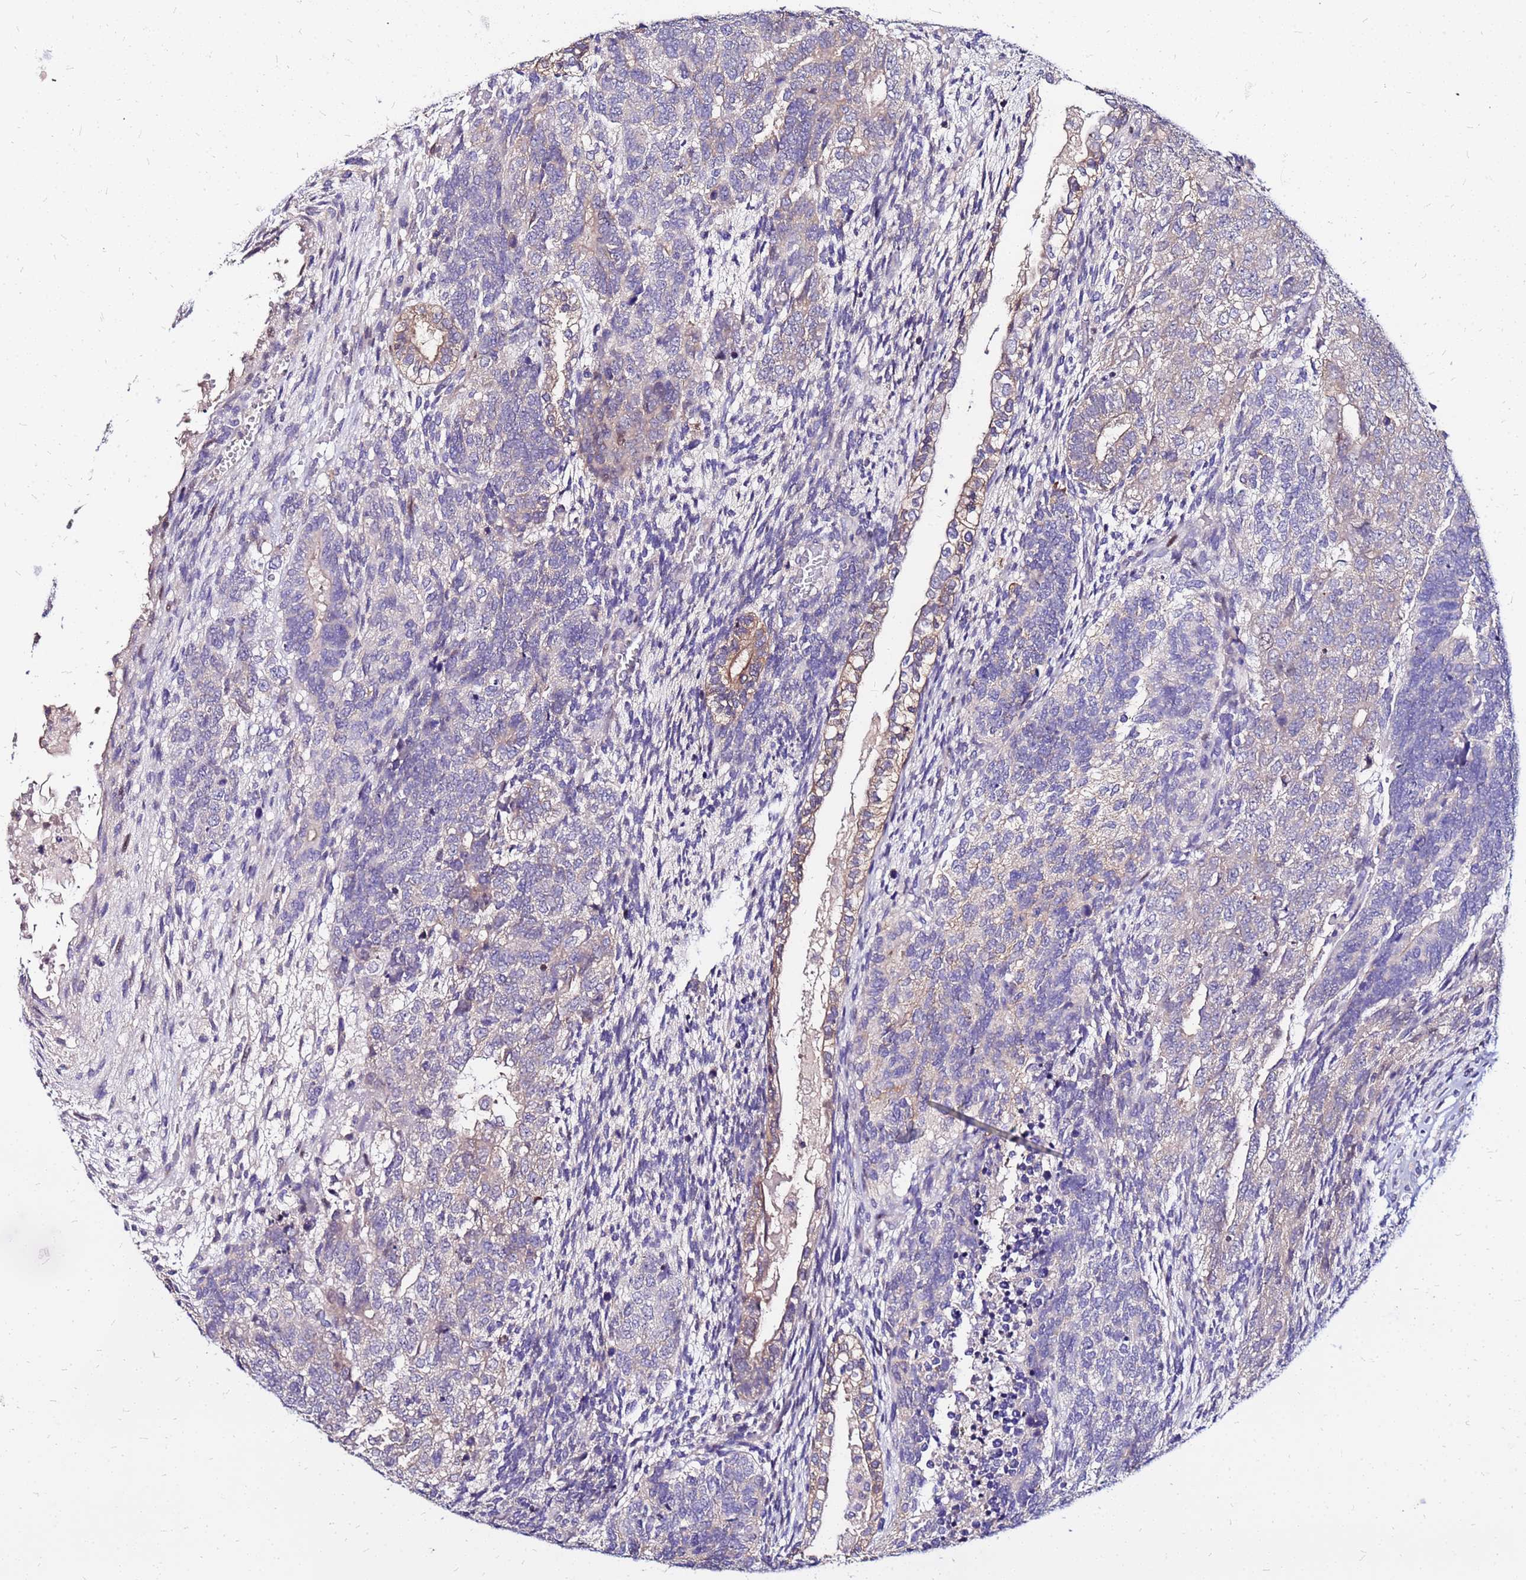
{"staining": {"intensity": "negative", "quantity": "none", "location": "none"}, "tissue": "testis cancer", "cell_type": "Tumor cells", "image_type": "cancer", "snomed": [{"axis": "morphology", "description": "Carcinoma, Embryonal, NOS"}, {"axis": "topography", "description": "Testis"}], "caption": "A micrograph of human testis cancer is negative for staining in tumor cells.", "gene": "ARHGEF5", "patient": {"sex": "male", "age": 23}}